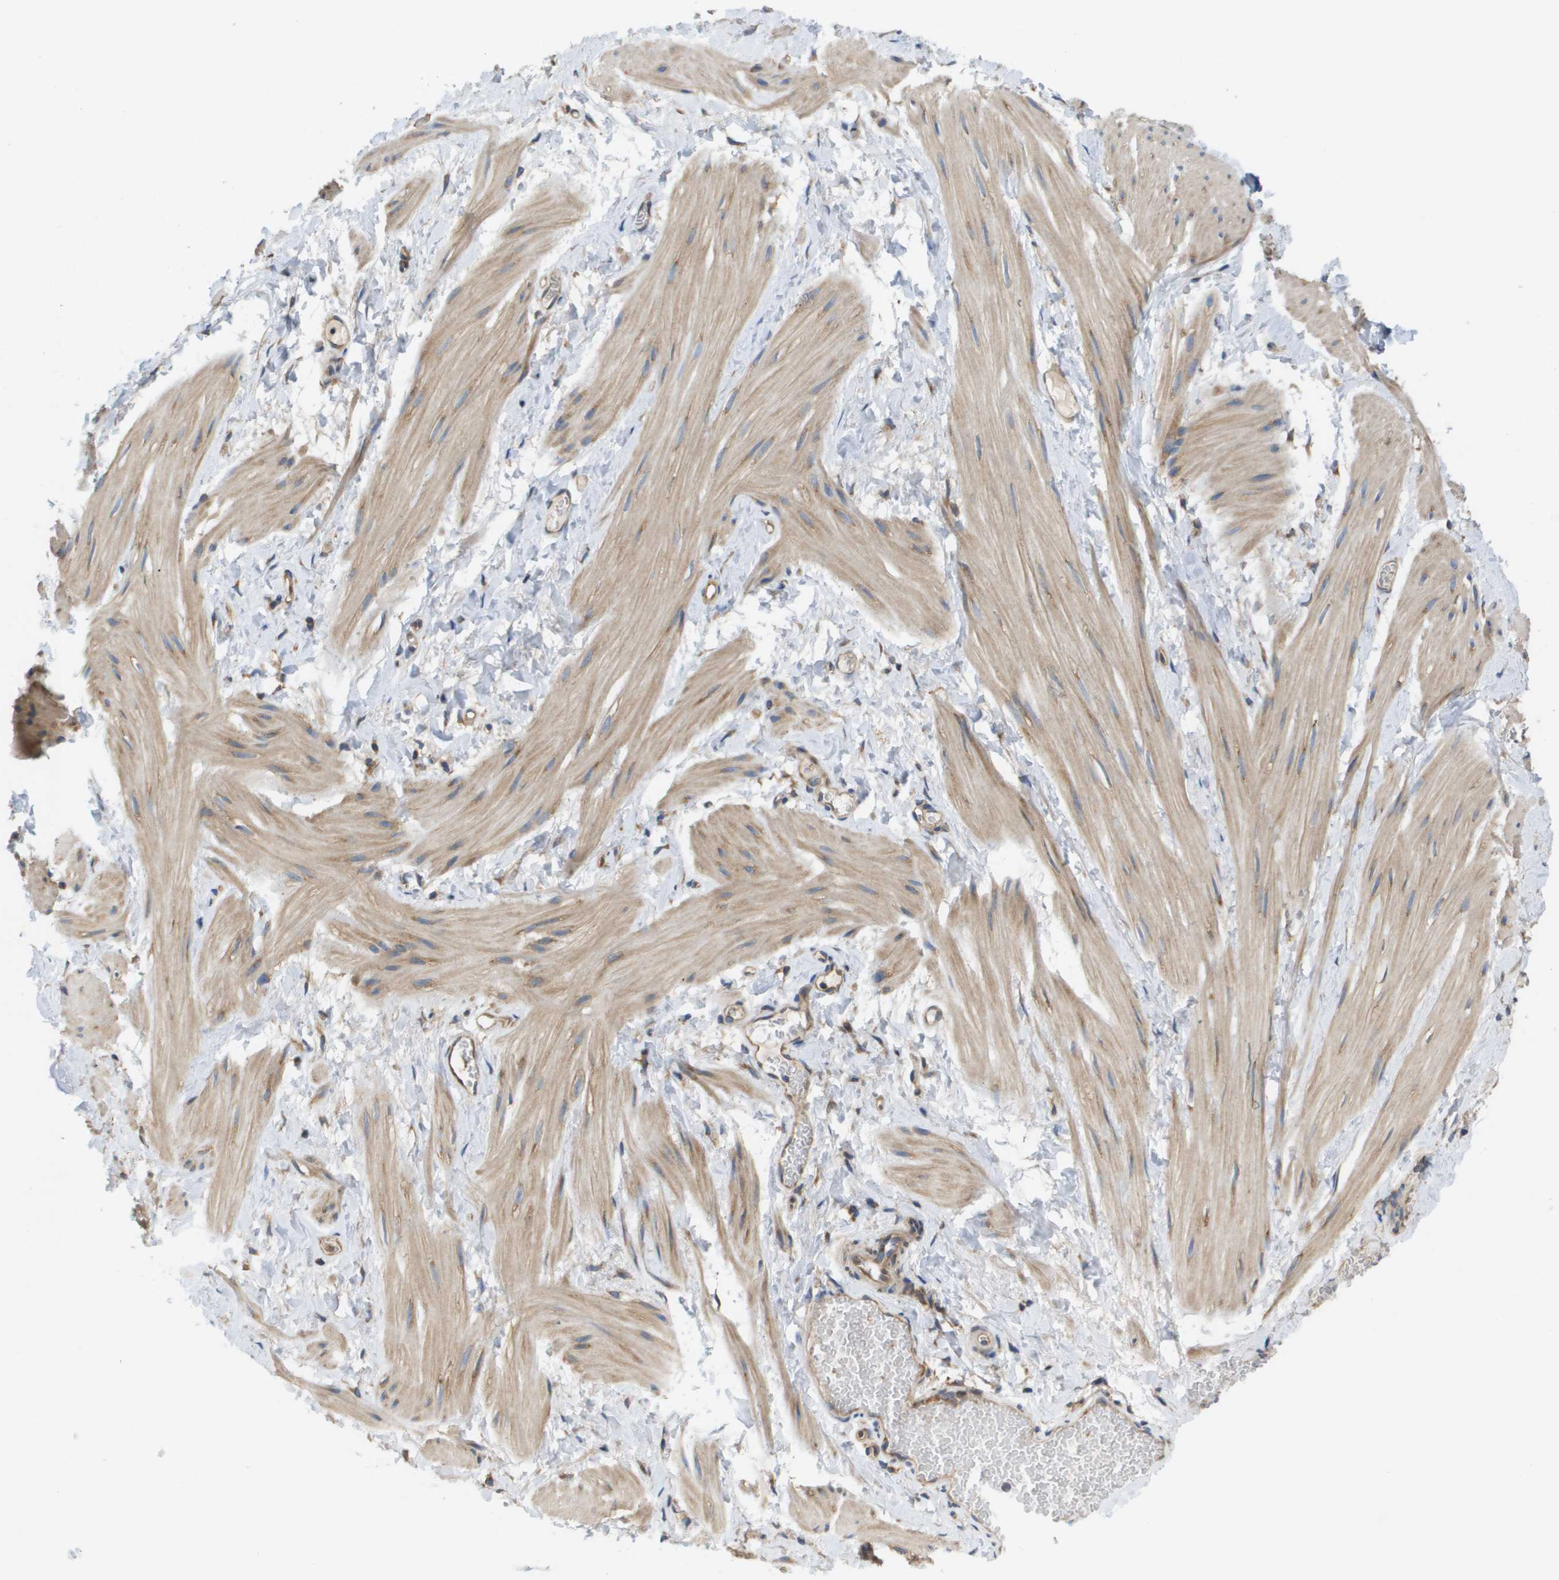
{"staining": {"intensity": "weak", "quantity": "25%-75%", "location": "cytoplasmic/membranous"}, "tissue": "smooth muscle", "cell_type": "Smooth muscle cells", "image_type": "normal", "snomed": [{"axis": "morphology", "description": "Normal tissue, NOS"}, {"axis": "topography", "description": "Smooth muscle"}], "caption": "IHC staining of normal smooth muscle, which displays low levels of weak cytoplasmic/membranous expression in about 25%-75% of smooth muscle cells indicating weak cytoplasmic/membranous protein expression. The staining was performed using DAB (3,3'-diaminobenzidine) (brown) for protein detection and nuclei were counterstained in hematoxylin (blue).", "gene": "EIF4G2", "patient": {"sex": "male", "age": 16}}